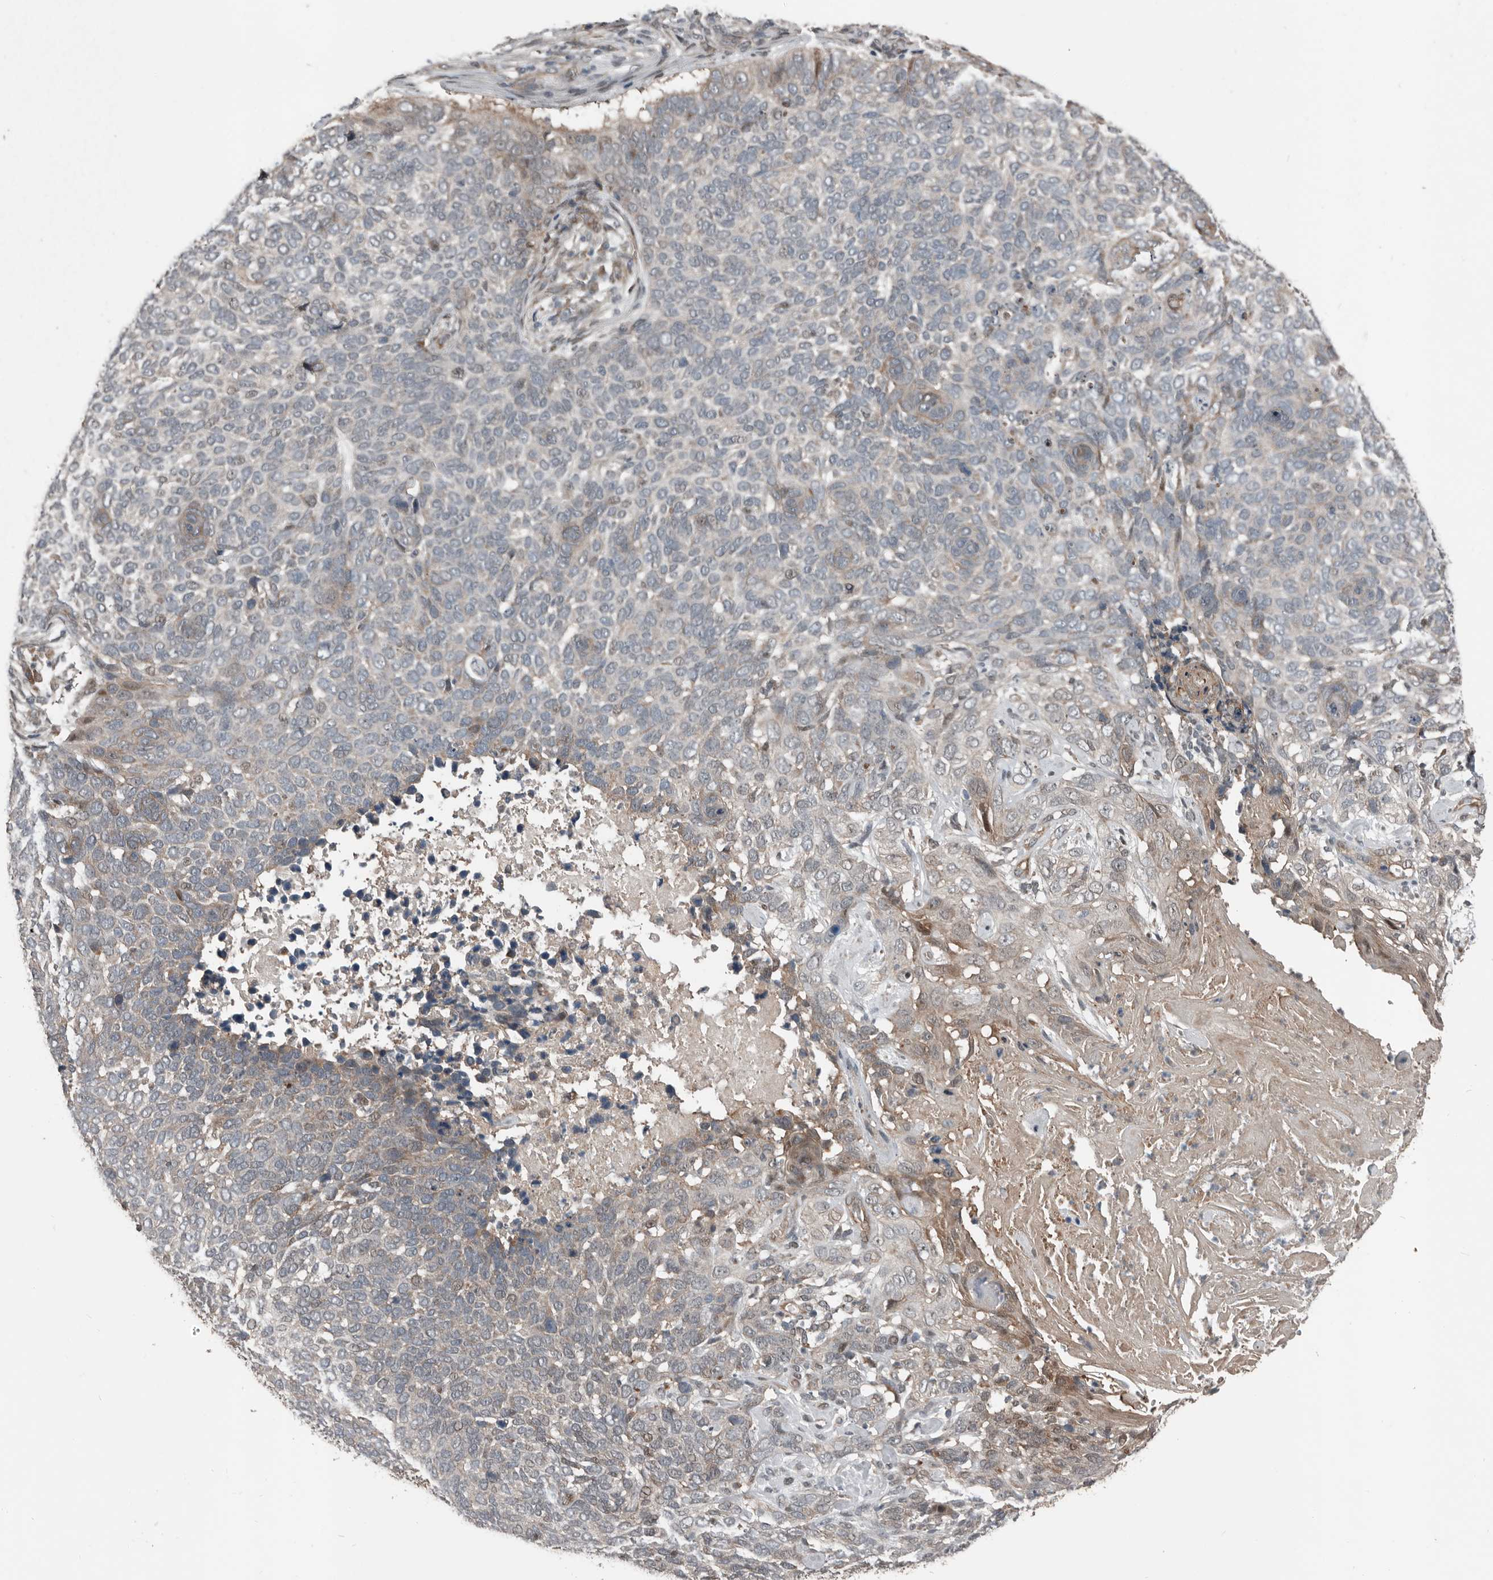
{"staining": {"intensity": "weak", "quantity": "<25%", "location": "cytoplasmic/membranous"}, "tissue": "skin cancer", "cell_type": "Tumor cells", "image_type": "cancer", "snomed": [{"axis": "morphology", "description": "Basal cell carcinoma"}, {"axis": "topography", "description": "Skin"}], "caption": "Immunohistochemistry (IHC) histopathology image of skin basal cell carcinoma stained for a protein (brown), which reveals no staining in tumor cells. (DAB (3,3'-diaminobenzidine) IHC with hematoxylin counter stain).", "gene": "YOD1", "patient": {"sex": "female", "age": 64}}